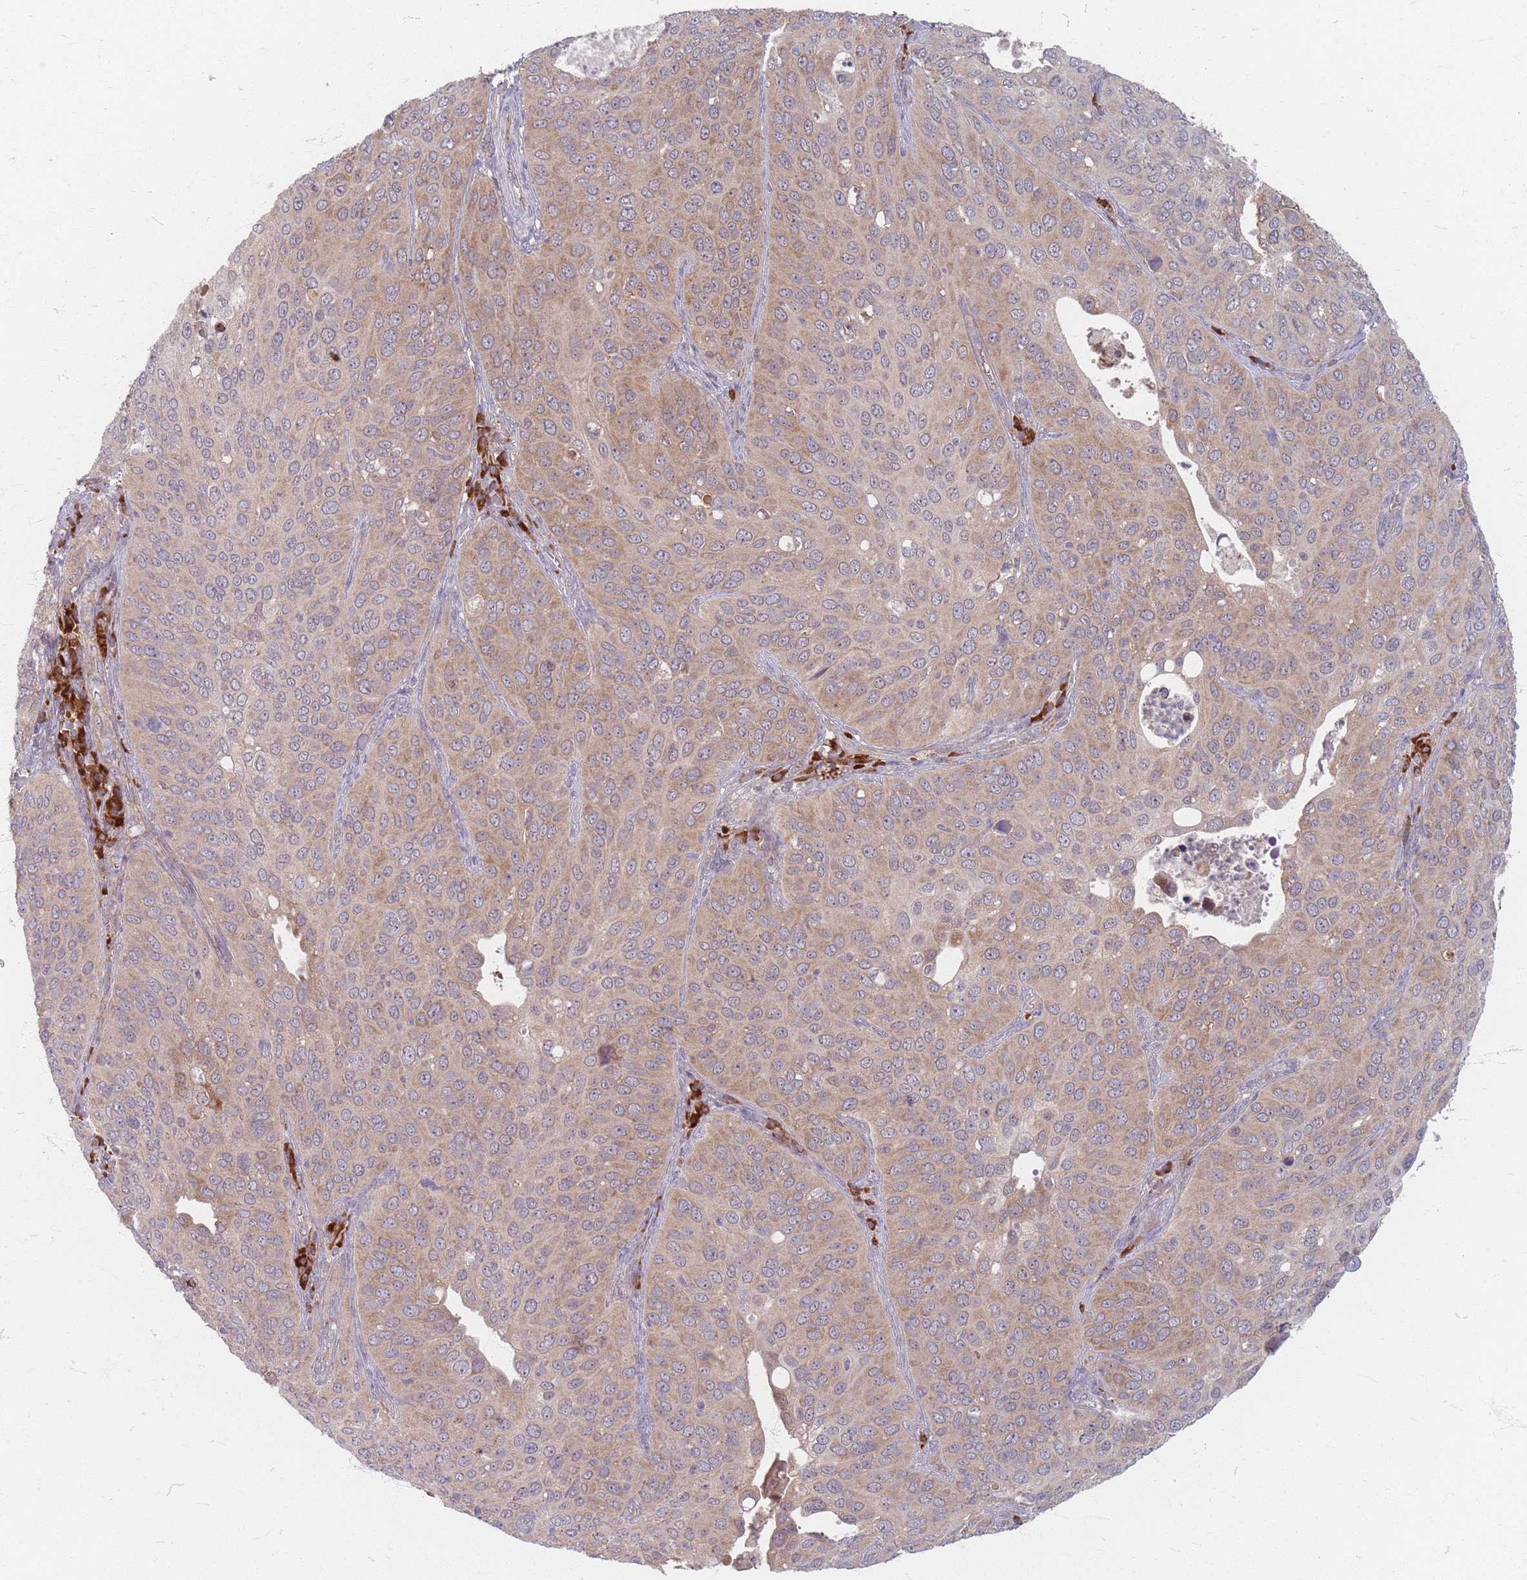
{"staining": {"intensity": "moderate", "quantity": ">75%", "location": "cytoplasmic/membranous"}, "tissue": "cervical cancer", "cell_type": "Tumor cells", "image_type": "cancer", "snomed": [{"axis": "morphology", "description": "Squamous cell carcinoma, NOS"}, {"axis": "topography", "description": "Cervix"}], "caption": "There is medium levels of moderate cytoplasmic/membranous staining in tumor cells of cervical squamous cell carcinoma, as demonstrated by immunohistochemical staining (brown color).", "gene": "SMIM14", "patient": {"sex": "female", "age": 36}}